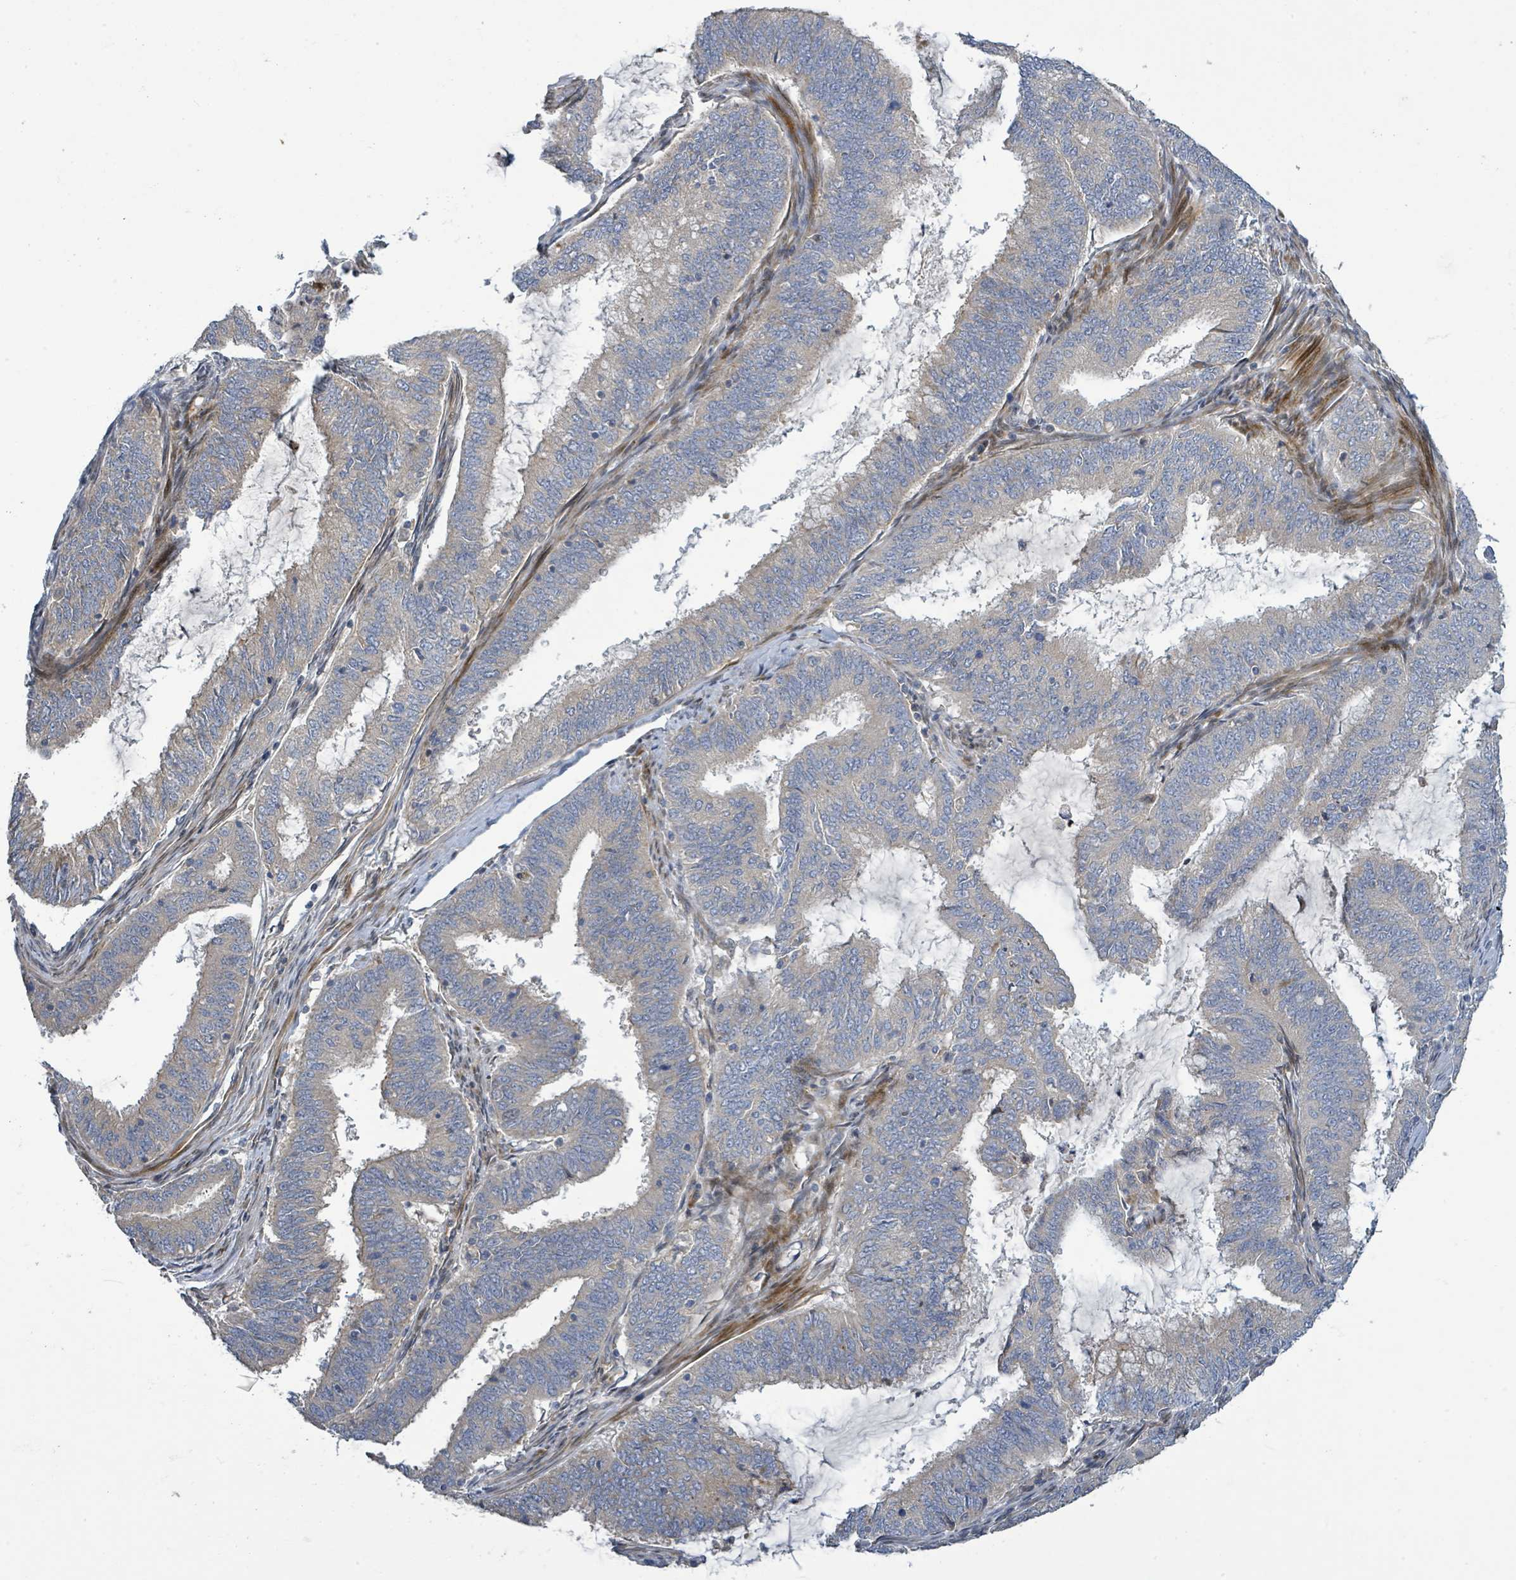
{"staining": {"intensity": "negative", "quantity": "none", "location": "none"}, "tissue": "endometrial cancer", "cell_type": "Tumor cells", "image_type": "cancer", "snomed": [{"axis": "morphology", "description": "Adenocarcinoma, NOS"}, {"axis": "topography", "description": "Endometrium"}], "caption": "This is a photomicrograph of immunohistochemistry staining of endometrial cancer (adenocarcinoma), which shows no expression in tumor cells.", "gene": "CFAP210", "patient": {"sex": "female", "age": 51}}